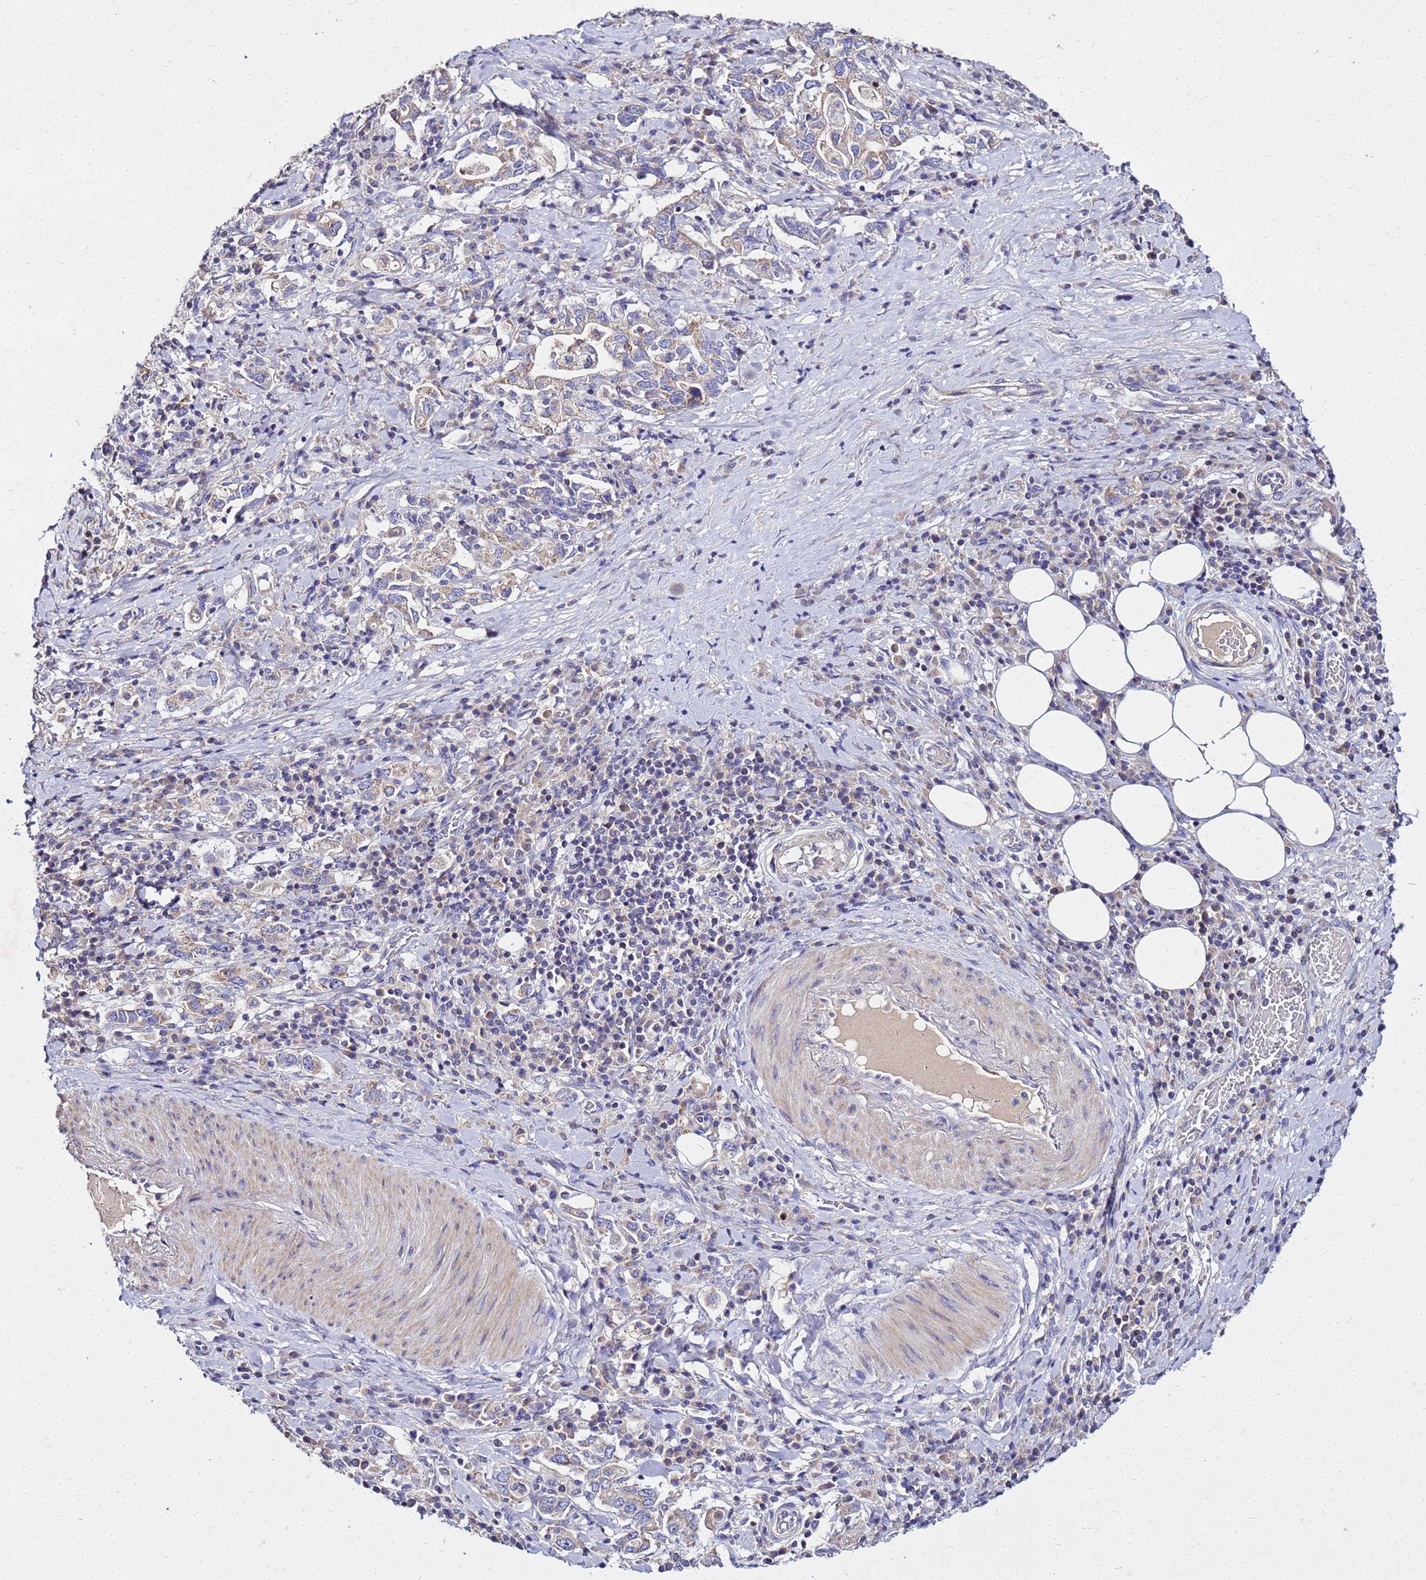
{"staining": {"intensity": "weak", "quantity": "25%-75%", "location": "cytoplasmic/membranous"}, "tissue": "stomach cancer", "cell_type": "Tumor cells", "image_type": "cancer", "snomed": [{"axis": "morphology", "description": "Adenocarcinoma, NOS"}, {"axis": "topography", "description": "Stomach, upper"}, {"axis": "topography", "description": "Stomach"}], "caption": "A brown stain labels weak cytoplasmic/membranous staining of a protein in stomach cancer tumor cells.", "gene": "COX14", "patient": {"sex": "male", "age": 62}}